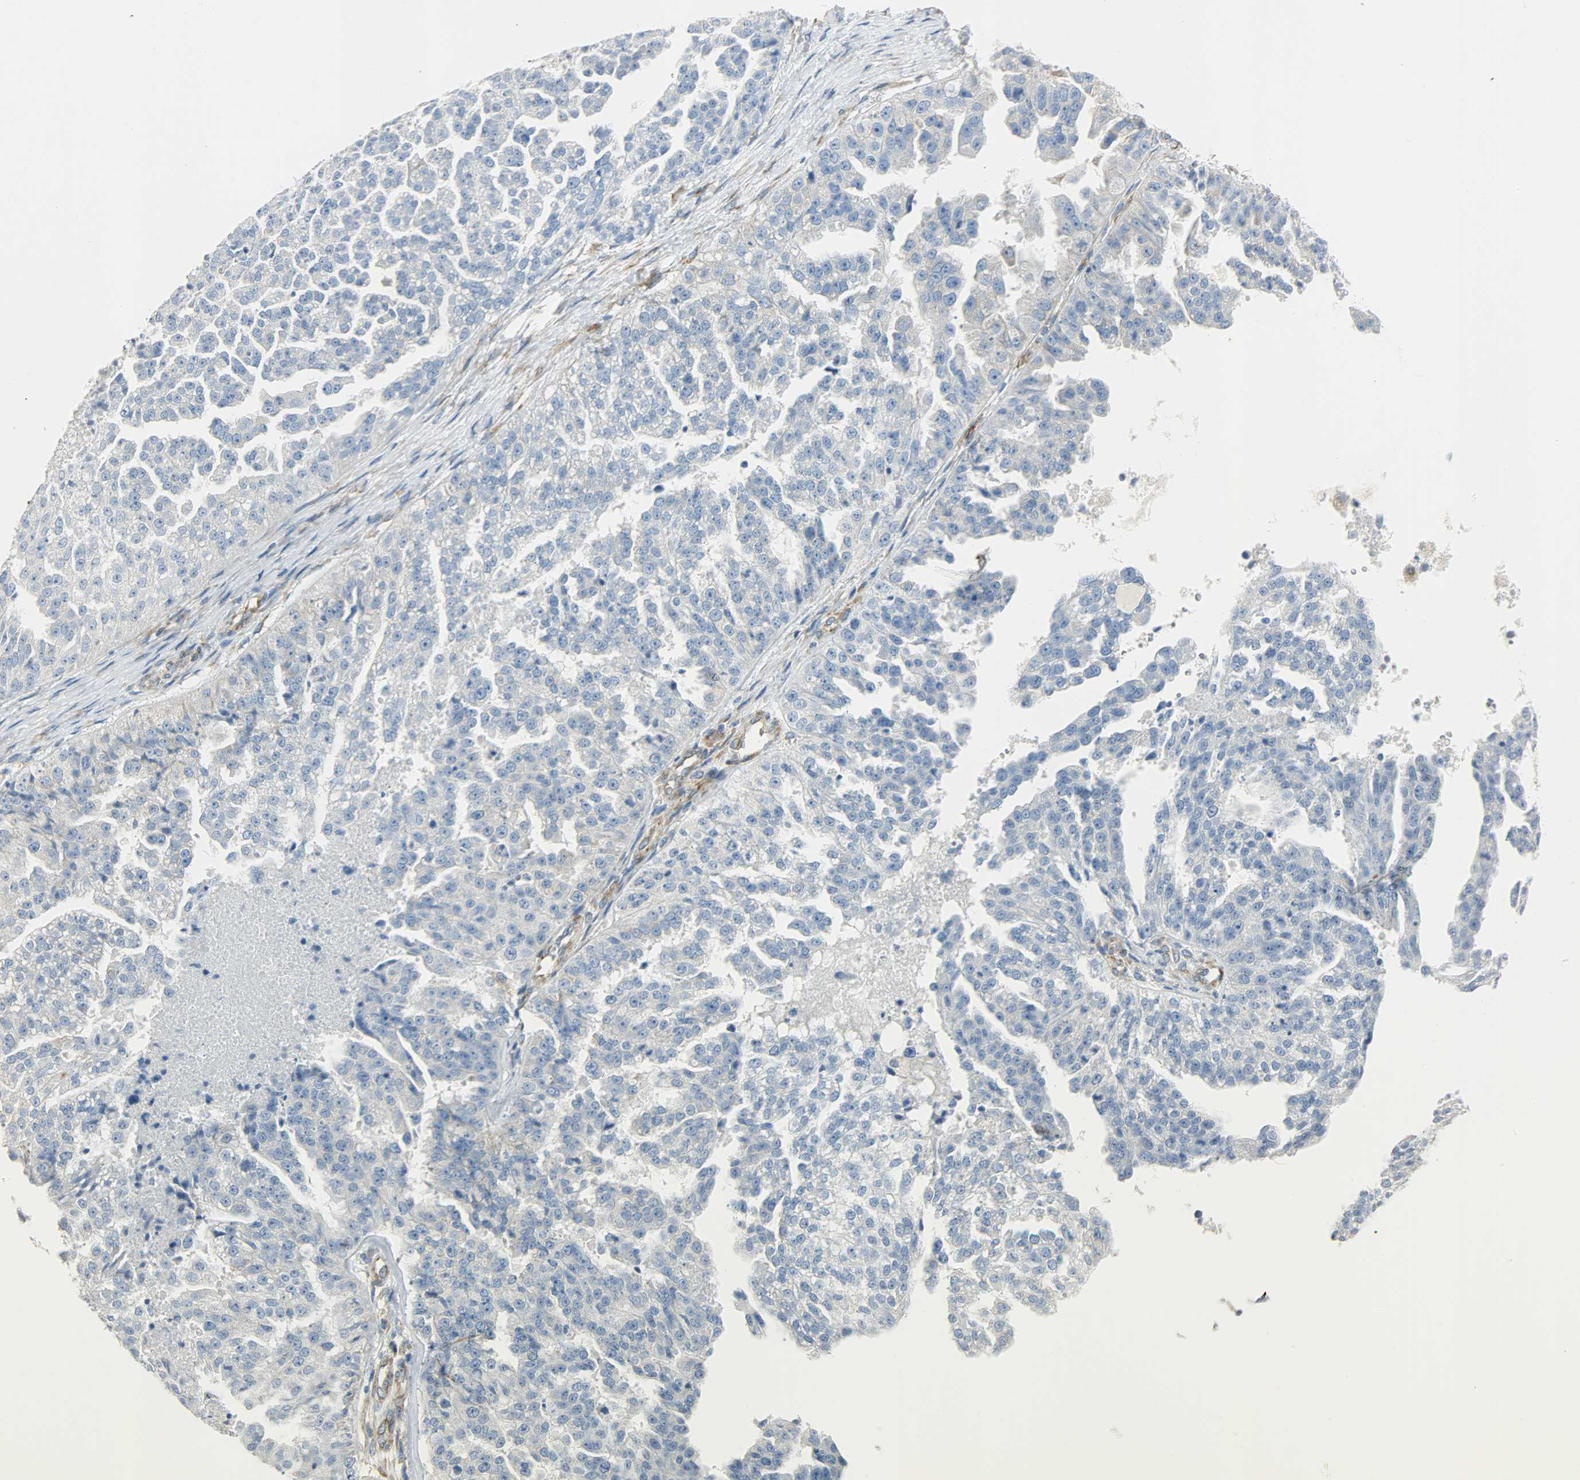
{"staining": {"intensity": "negative", "quantity": "none", "location": "none"}, "tissue": "ovarian cancer", "cell_type": "Tumor cells", "image_type": "cancer", "snomed": [{"axis": "morphology", "description": "Cystadenocarcinoma, serous, NOS"}, {"axis": "topography", "description": "Ovary"}], "caption": "Ovarian serous cystadenocarcinoma was stained to show a protein in brown. There is no significant expression in tumor cells.", "gene": "PKD2", "patient": {"sex": "female", "age": 58}}